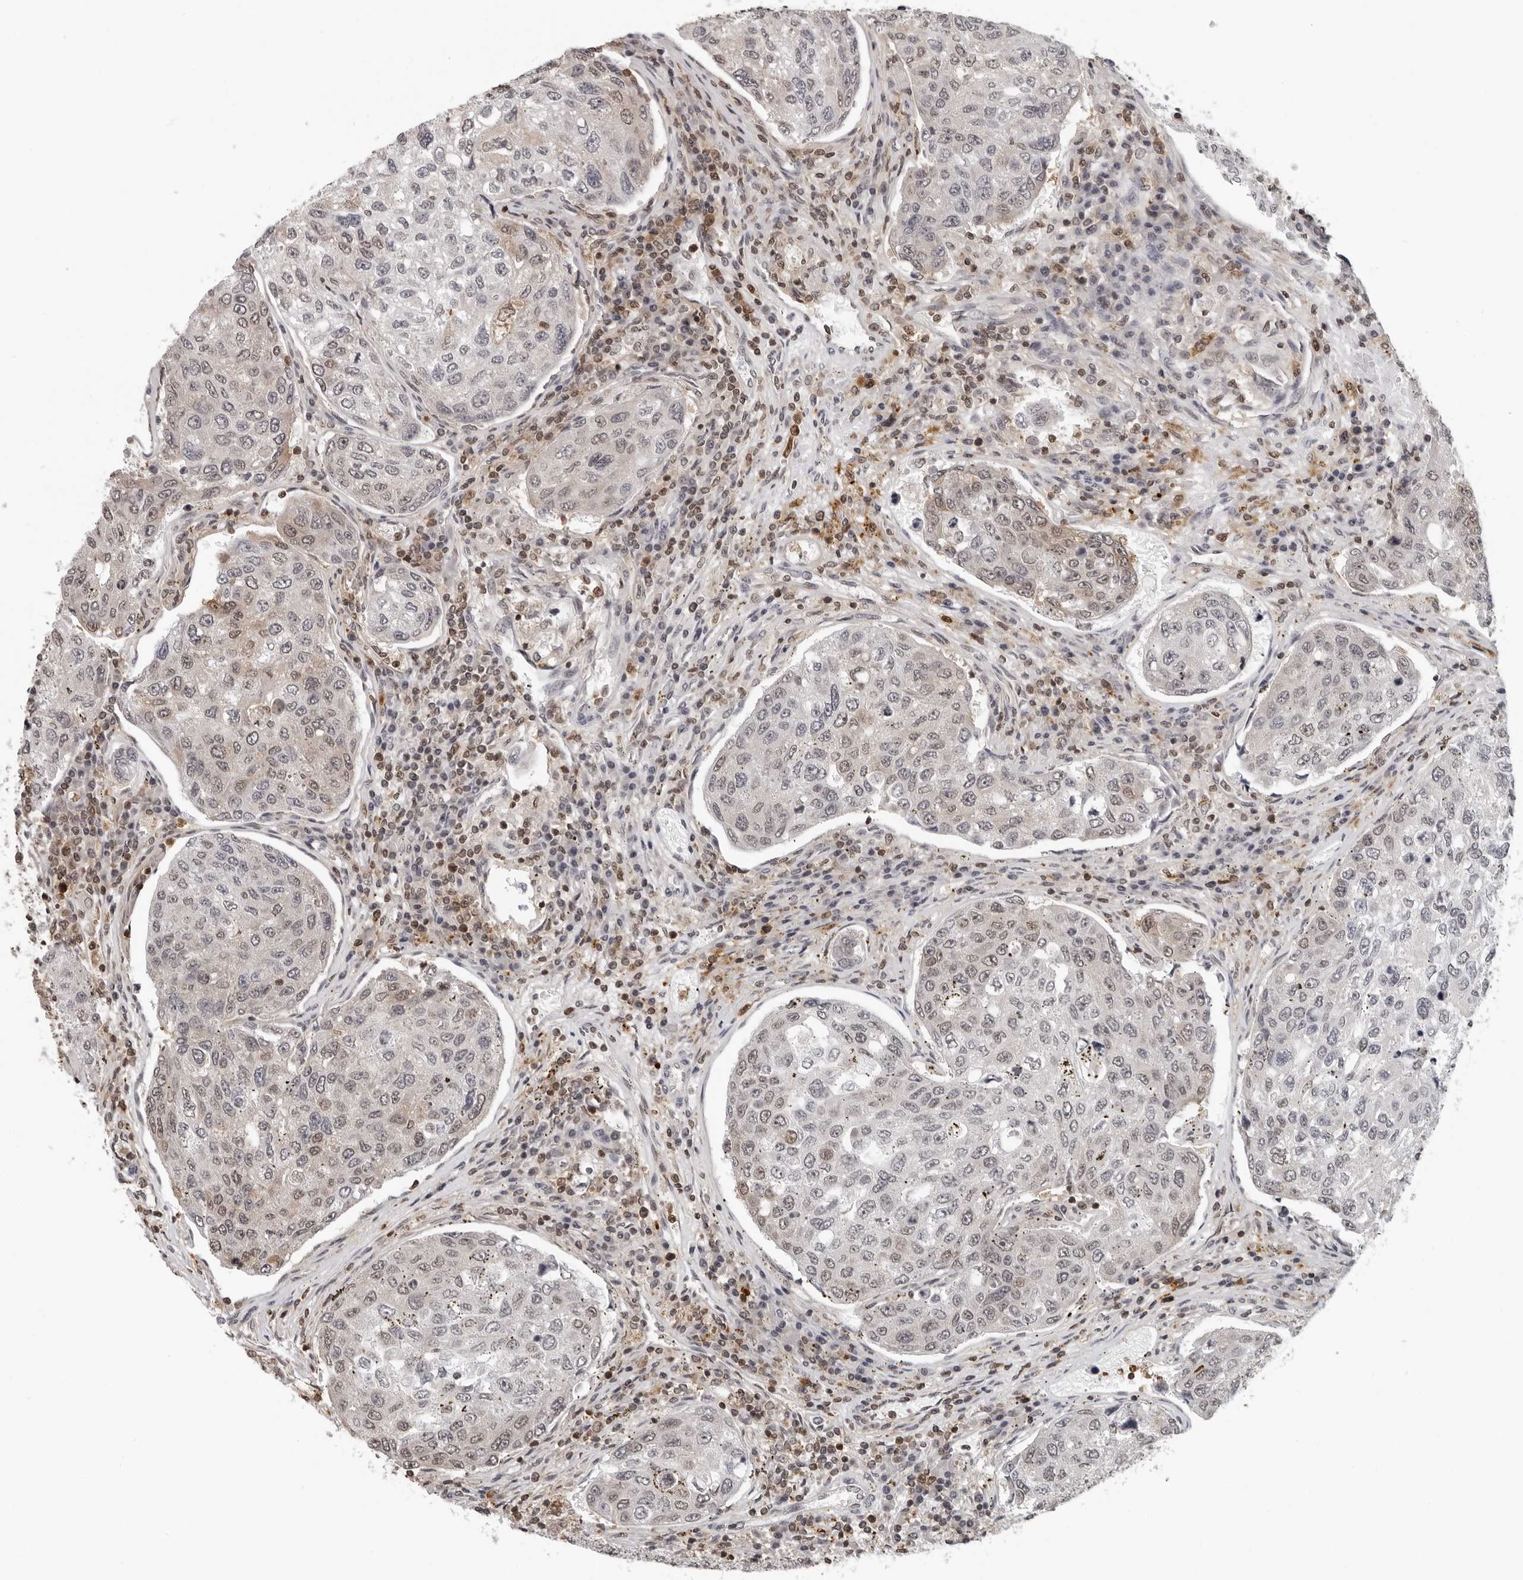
{"staining": {"intensity": "weak", "quantity": "<25%", "location": "cytoplasmic/membranous,nuclear"}, "tissue": "urothelial cancer", "cell_type": "Tumor cells", "image_type": "cancer", "snomed": [{"axis": "morphology", "description": "Urothelial carcinoma, High grade"}, {"axis": "topography", "description": "Lymph node"}, {"axis": "topography", "description": "Urinary bladder"}], "caption": "High power microscopy histopathology image of an IHC histopathology image of high-grade urothelial carcinoma, revealing no significant positivity in tumor cells.", "gene": "HSPH1", "patient": {"sex": "male", "age": 51}}